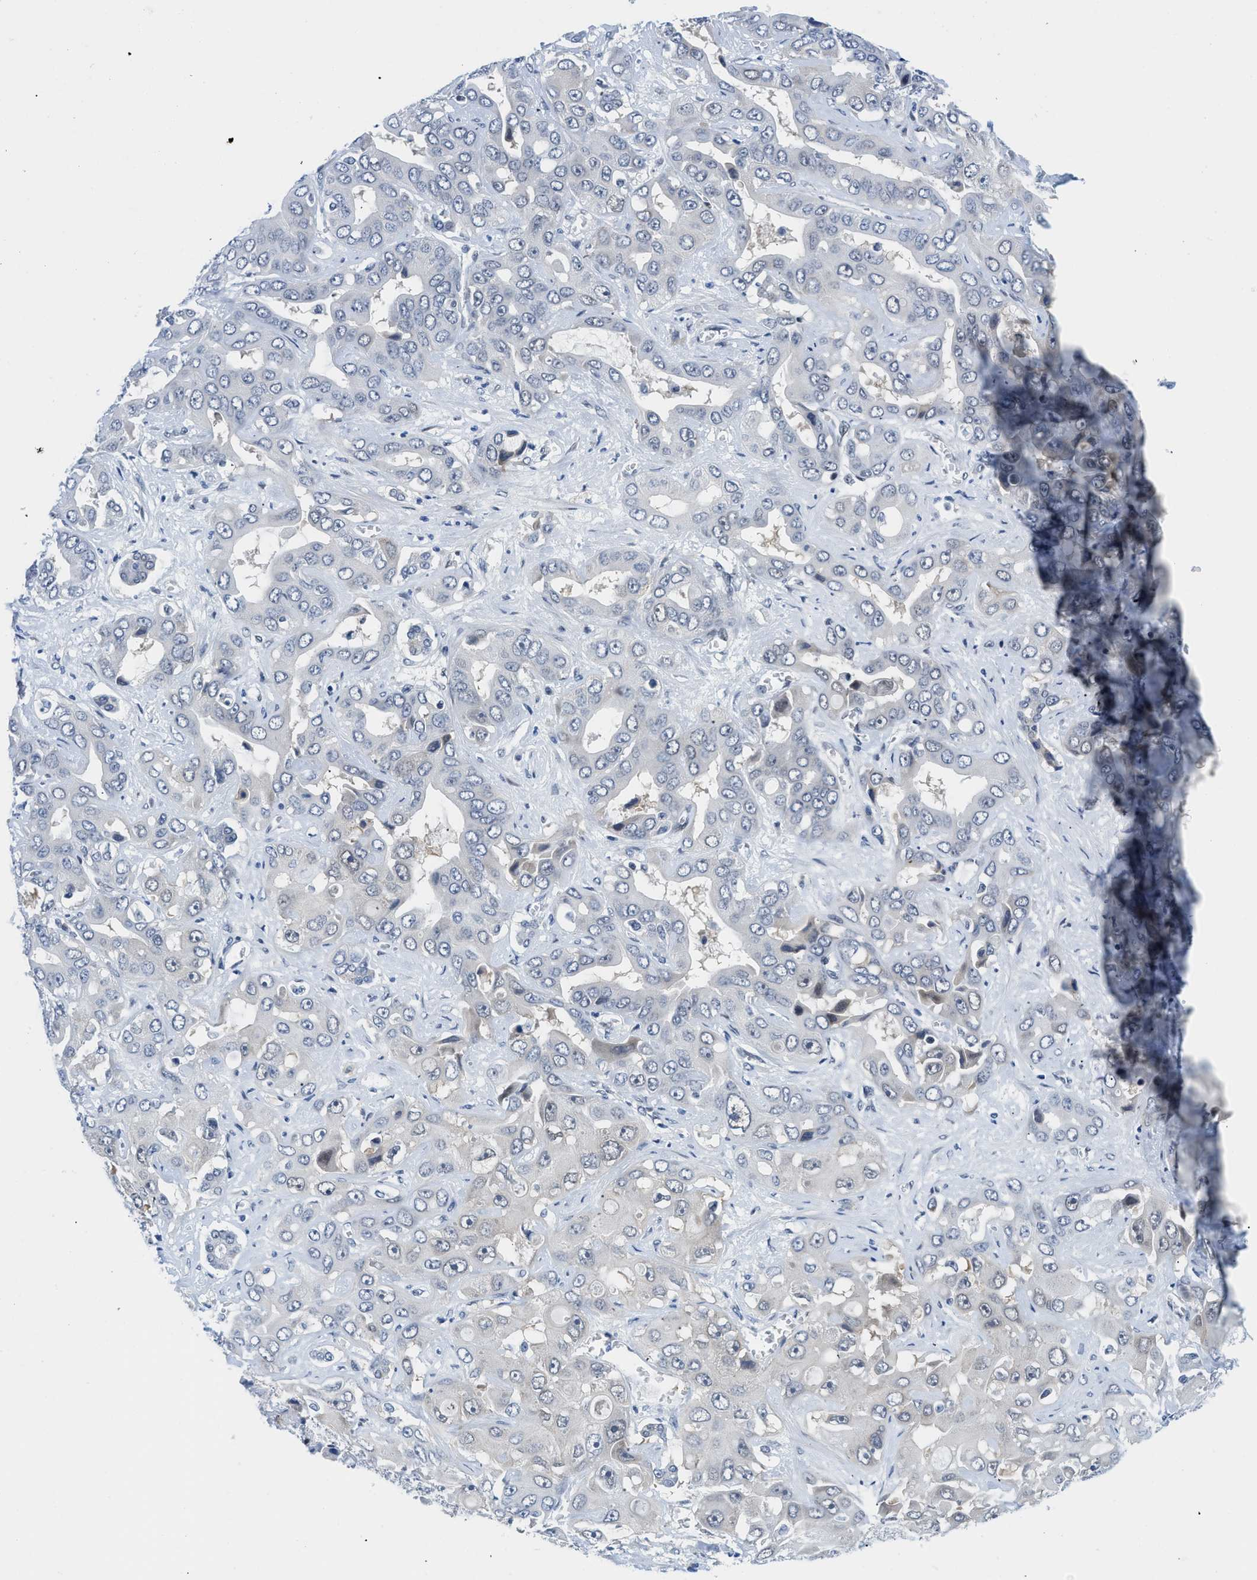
{"staining": {"intensity": "negative", "quantity": "none", "location": "none"}, "tissue": "liver cancer", "cell_type": "Tumor cells", "image_type": "cancer", "snomed": [{"axis": "morphology", "description": "Cholangiocarcinoma"}, {"axis": "topography", "description": "Liver"}], "caption": "IHC histopathology image of neoplastic tissue: human liver cancer (cholangiocarcinoma) stained with DAB (3,3'-diaminobenzidine) demonstrates no significant protein staining in tumor cells.", "gene": "SMARCAD1", "patient": {"sex": "female", "age": 52}}